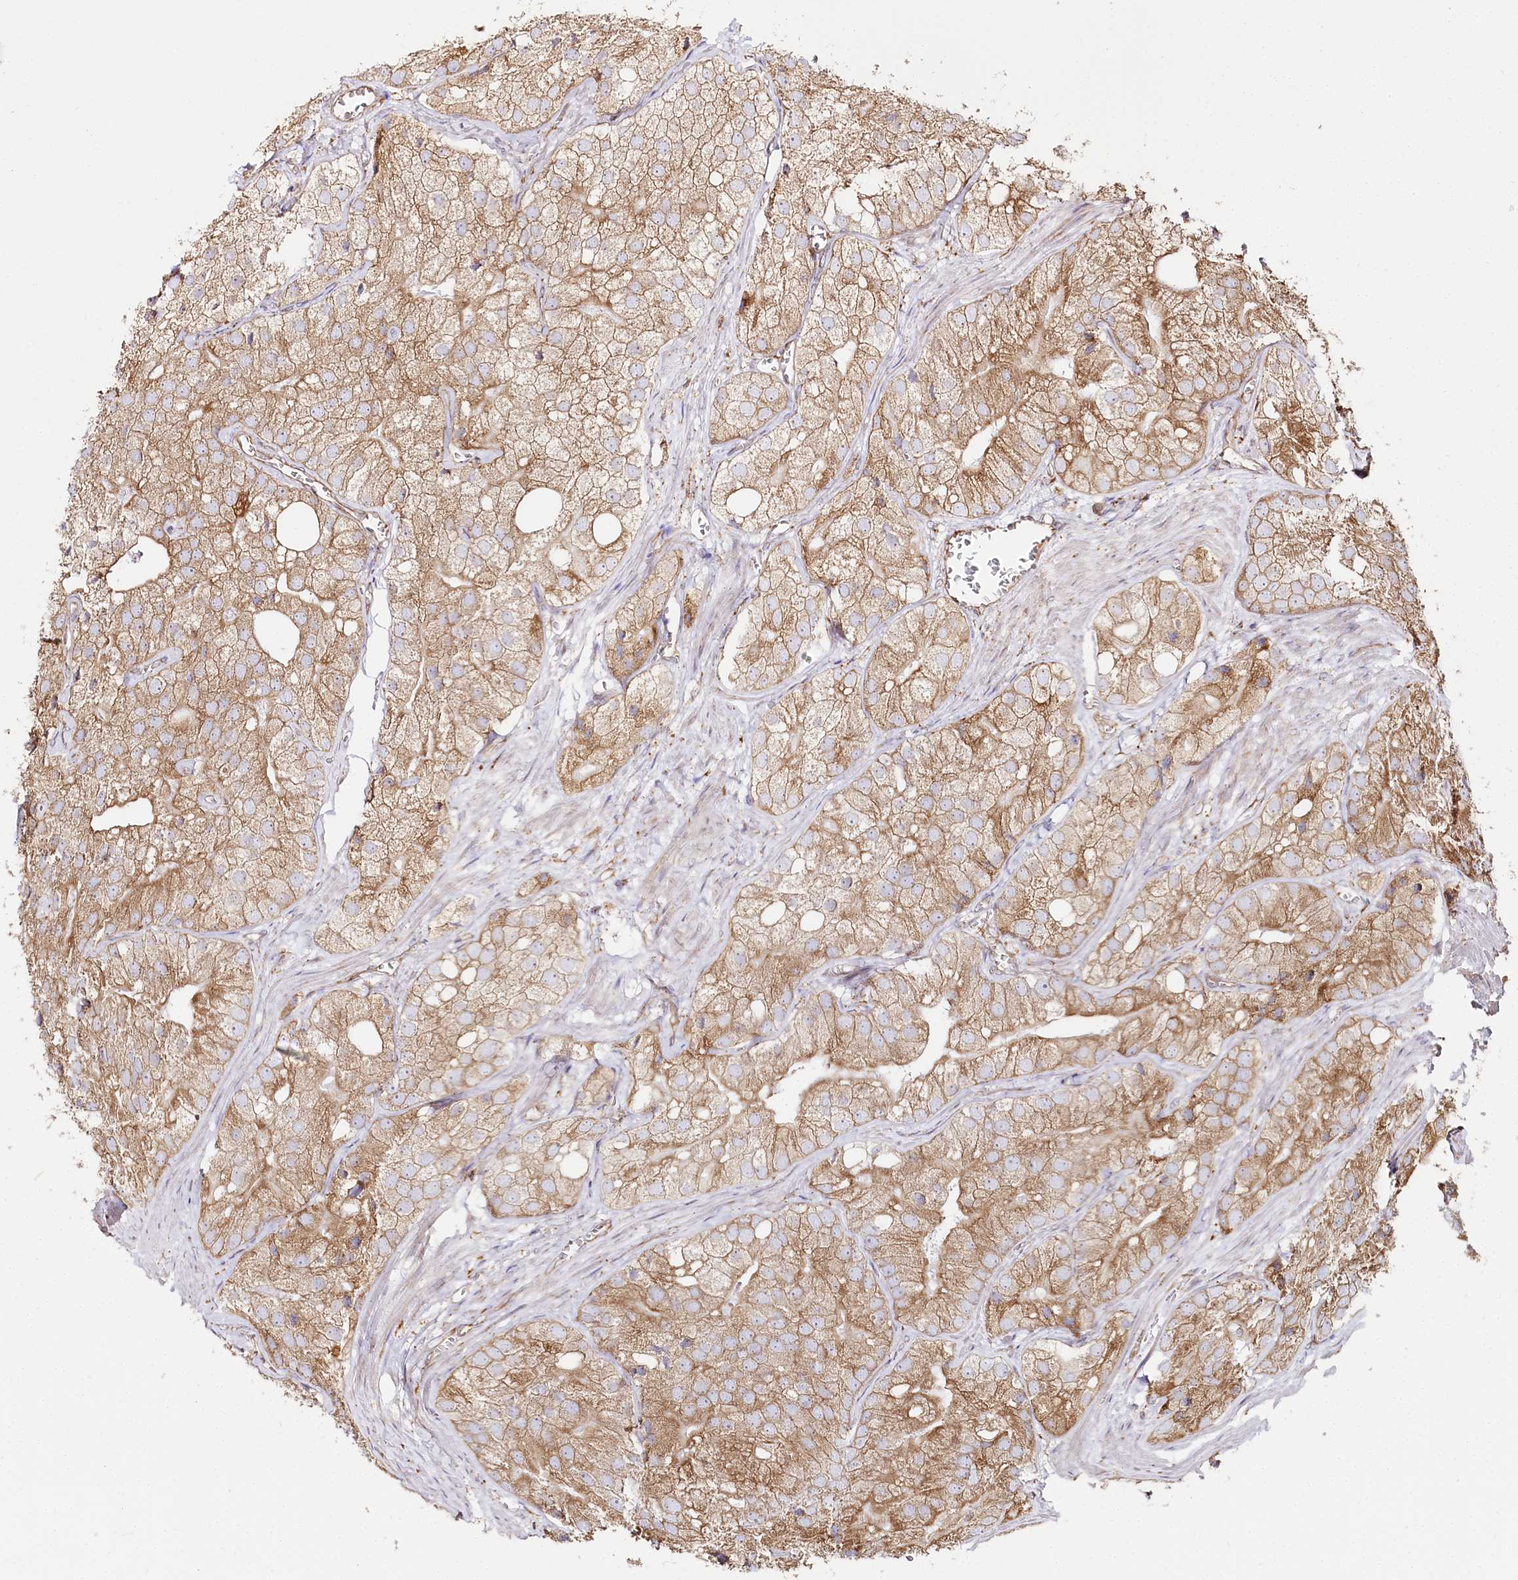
{"staining": {"intensity": "moderate", "quantity": ">75%", "location": "cytoplasmic/membranous"}, "tissue": "prostate cancer", "cell_type": "Tumor cells", "image_type": "cancer", "snomed": [{"axis": "morphology", "description": "Adenocarcinoma, Low grade"}, {"axis": "topography", "description": "Prostate"}], "caption": "Immunohistochemistry micrograph of human adenocarcinoma (low-grade) (prostate) stained for a protein (brown), which exhibits medium levels of moderate cytoplasmic/membranous expression in approximately >75% of tumor cells.", "gene": "CNPY2", "patient": {"sex": "male", "age": 69}}